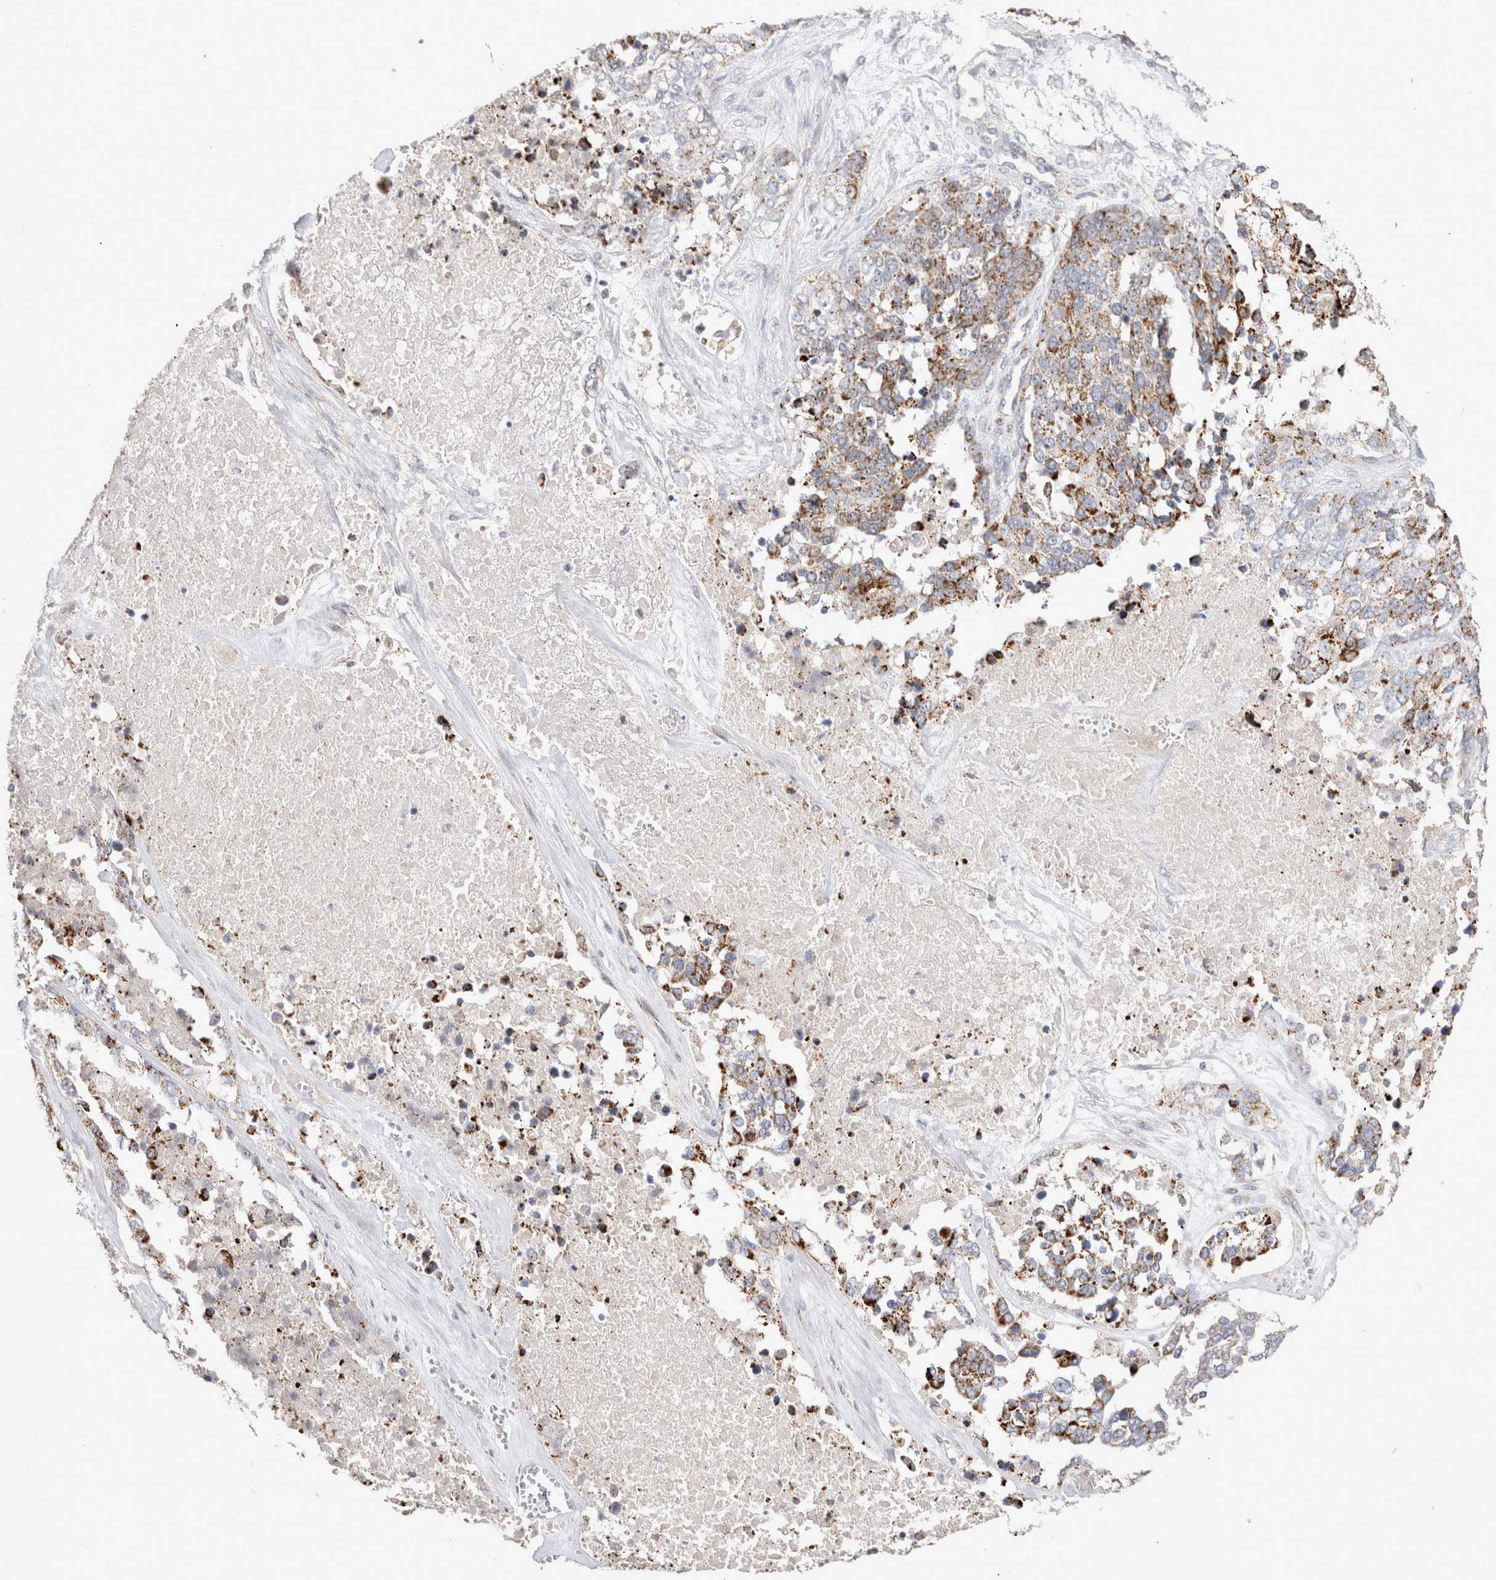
{"staining": {"intensity": "moderate", "quantity": "25%-75%", "location": "cytoplasmic/membranous"}, "tissue": "ovarian cancer", "cell_type": "Tumor cells", "image_type": "cancer", "snomed": [{"axis": "morphology", "description": "Cystadenocarcinoma, serous, NOS"}, {"axis": "topography", "description": "Ovary"}], "caption": "Moderate cytoplasmic/membranous staining for a protein is identified in approximately 25%-75% of tumor cells of serous cystadenocarcinoma (ovarian) using immunohistochemistry (IHC).", "gene": "CHADL", "patient": {"sex": "female", "age": 44}}